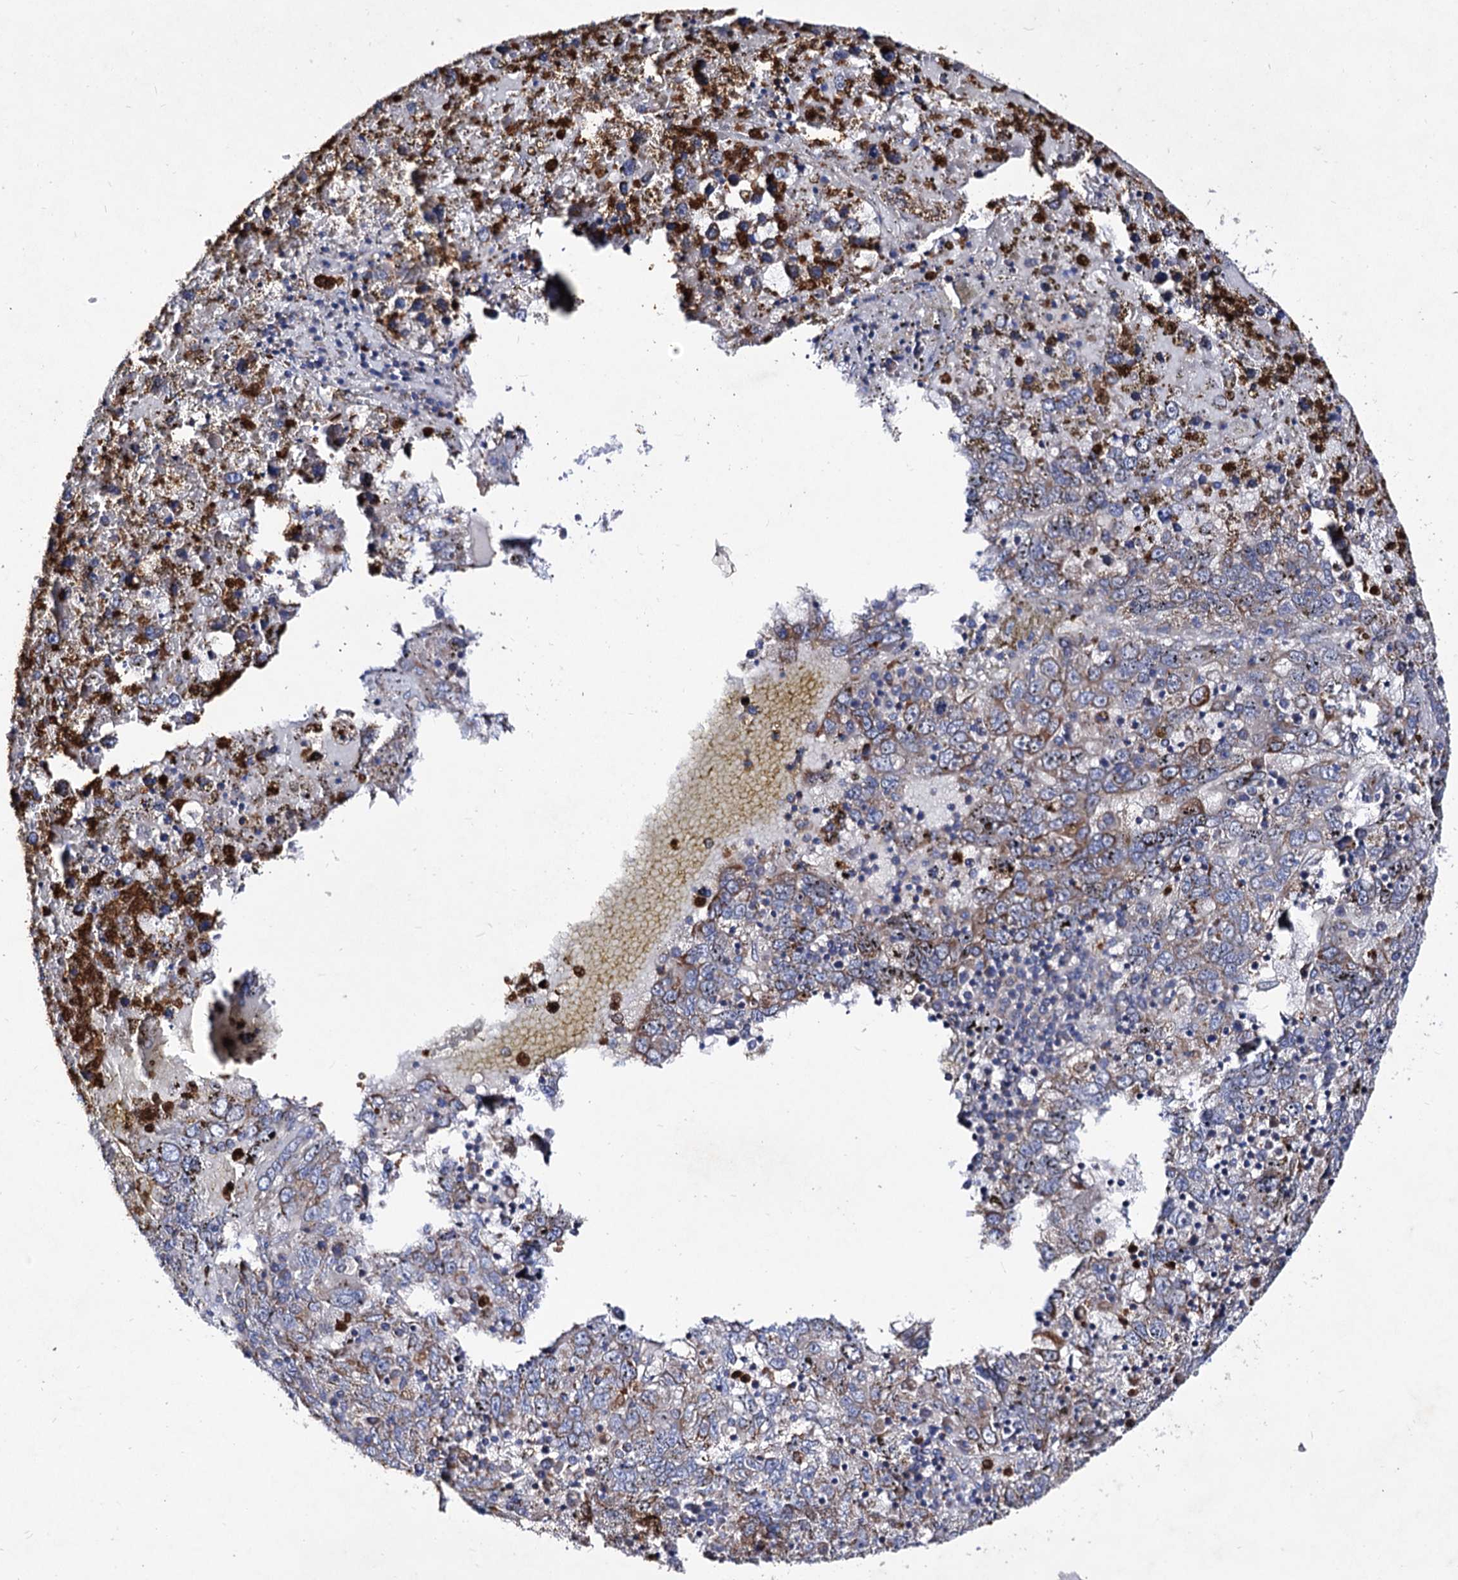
{"staining": {"intensity": "moderate", "quantity": "25%-75%", "location": "cytoplasmic/membranous"}, "tissue": "liver cancer", "cell_type": "Tumor cells", "image_type": "cancer", "snomed": [{"axis": "morphology", "description": "Carcinoma, Hepatocellular, NOS"}, {"axis": "topography", "description": "Liver"}], "caption": "A brown stain shows moderate cytoplasmic/membranous expression of a protein in liver cancer tumor cells.", "gene": "ACAD9", "patient": {"sex": "male", "age": 49}}